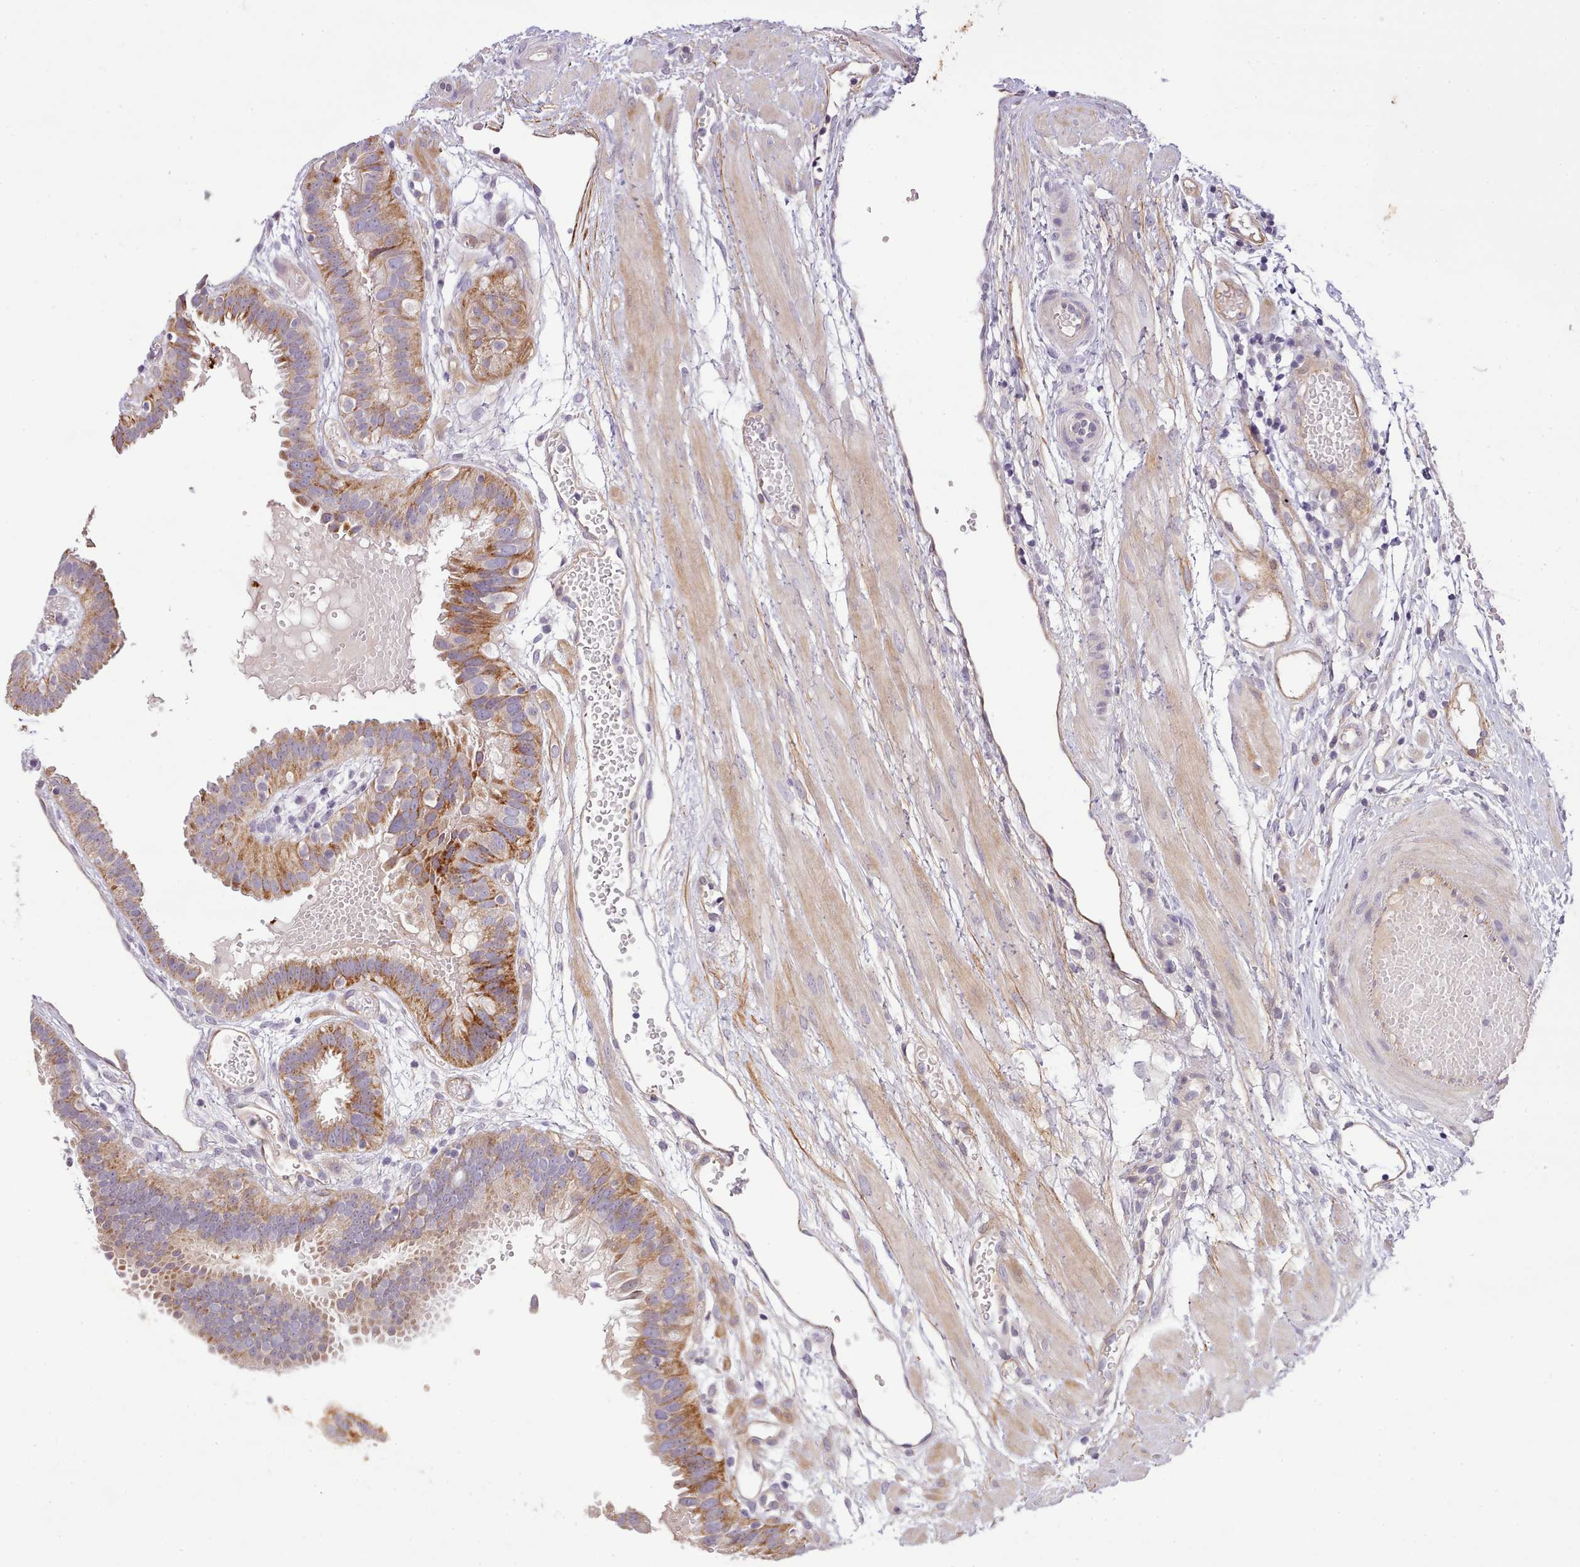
{"staining": {"intensity": "moderate", "quantity": "<25%", "location": "cytoplasmic/membranous"}, "tissue": "fallopian tube", "cell_type": "Glandular cells", "image_type": "normal", "snomed": [{"axis": "morphology", "description": "Normal tissue, NOS"}, {"axis": "topography", "description": "Fallopian tube"}], "caption": "Fallopian tube stained with DAB immunohistochemistry (IHC) demonstrates low levels of moderate cytoplasmic/membranous expression in approximately <25% of glandular cells. The staining is performed using DAB (3,3'-diaminobenzidine) brown chromogen to label protein expression. The nuclei are counter-stained blue using hematoxylin.", "gene": "ZNF658", "patient": {"sex": "female", "age": 37}}